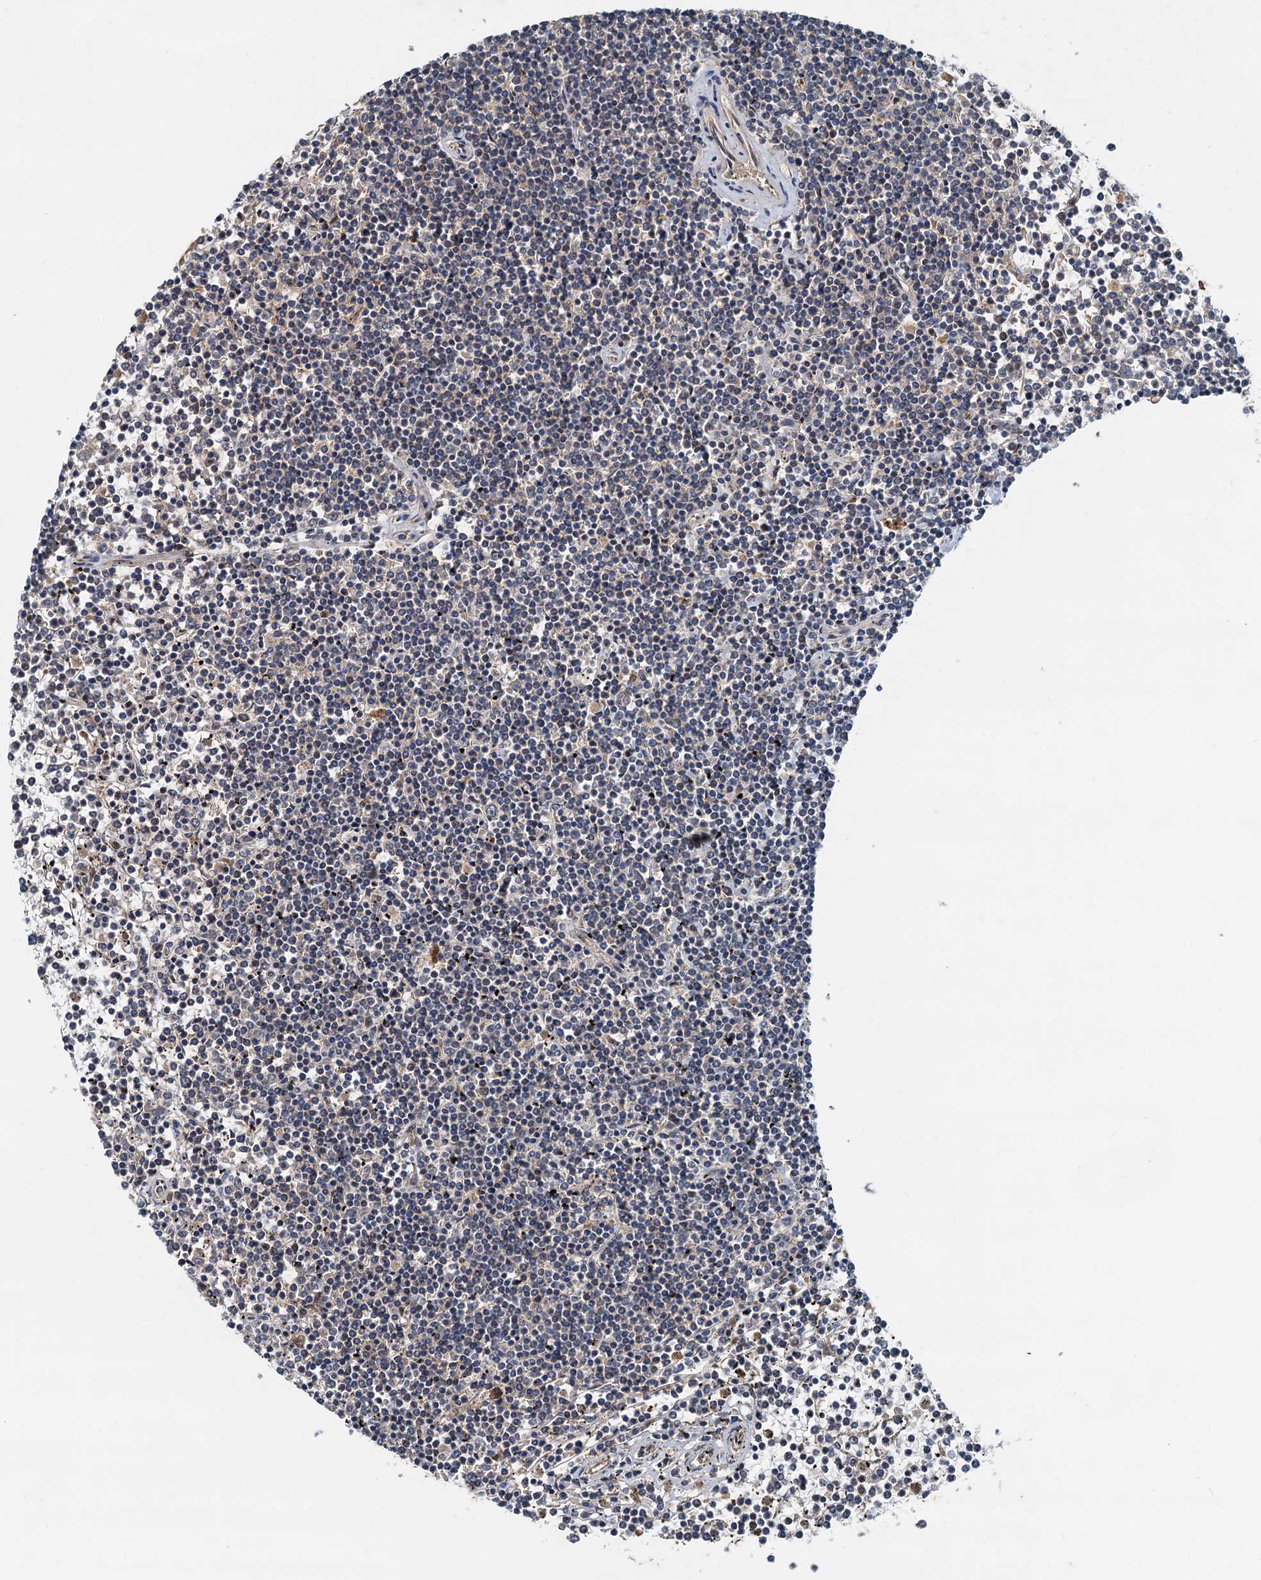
{"staining": {"intensity": "negative", "quantity": "none", "location": "none"}, "tissue": "lymphoma", "cell_type": "Tumor cells", "image_type": "cancer", "snomed": [{"axis": "morphology", "description": "Malignant lymphoma, non-Hodgkin's type, Low grade"}, {"axis": "topography", "description": "Spleen"}], "caption": "The photomicrograph shows no significant positivity in tumor cells of lymphoma.", "gene": "CEP68", "patient": {"sex": "female", "age": 19}}